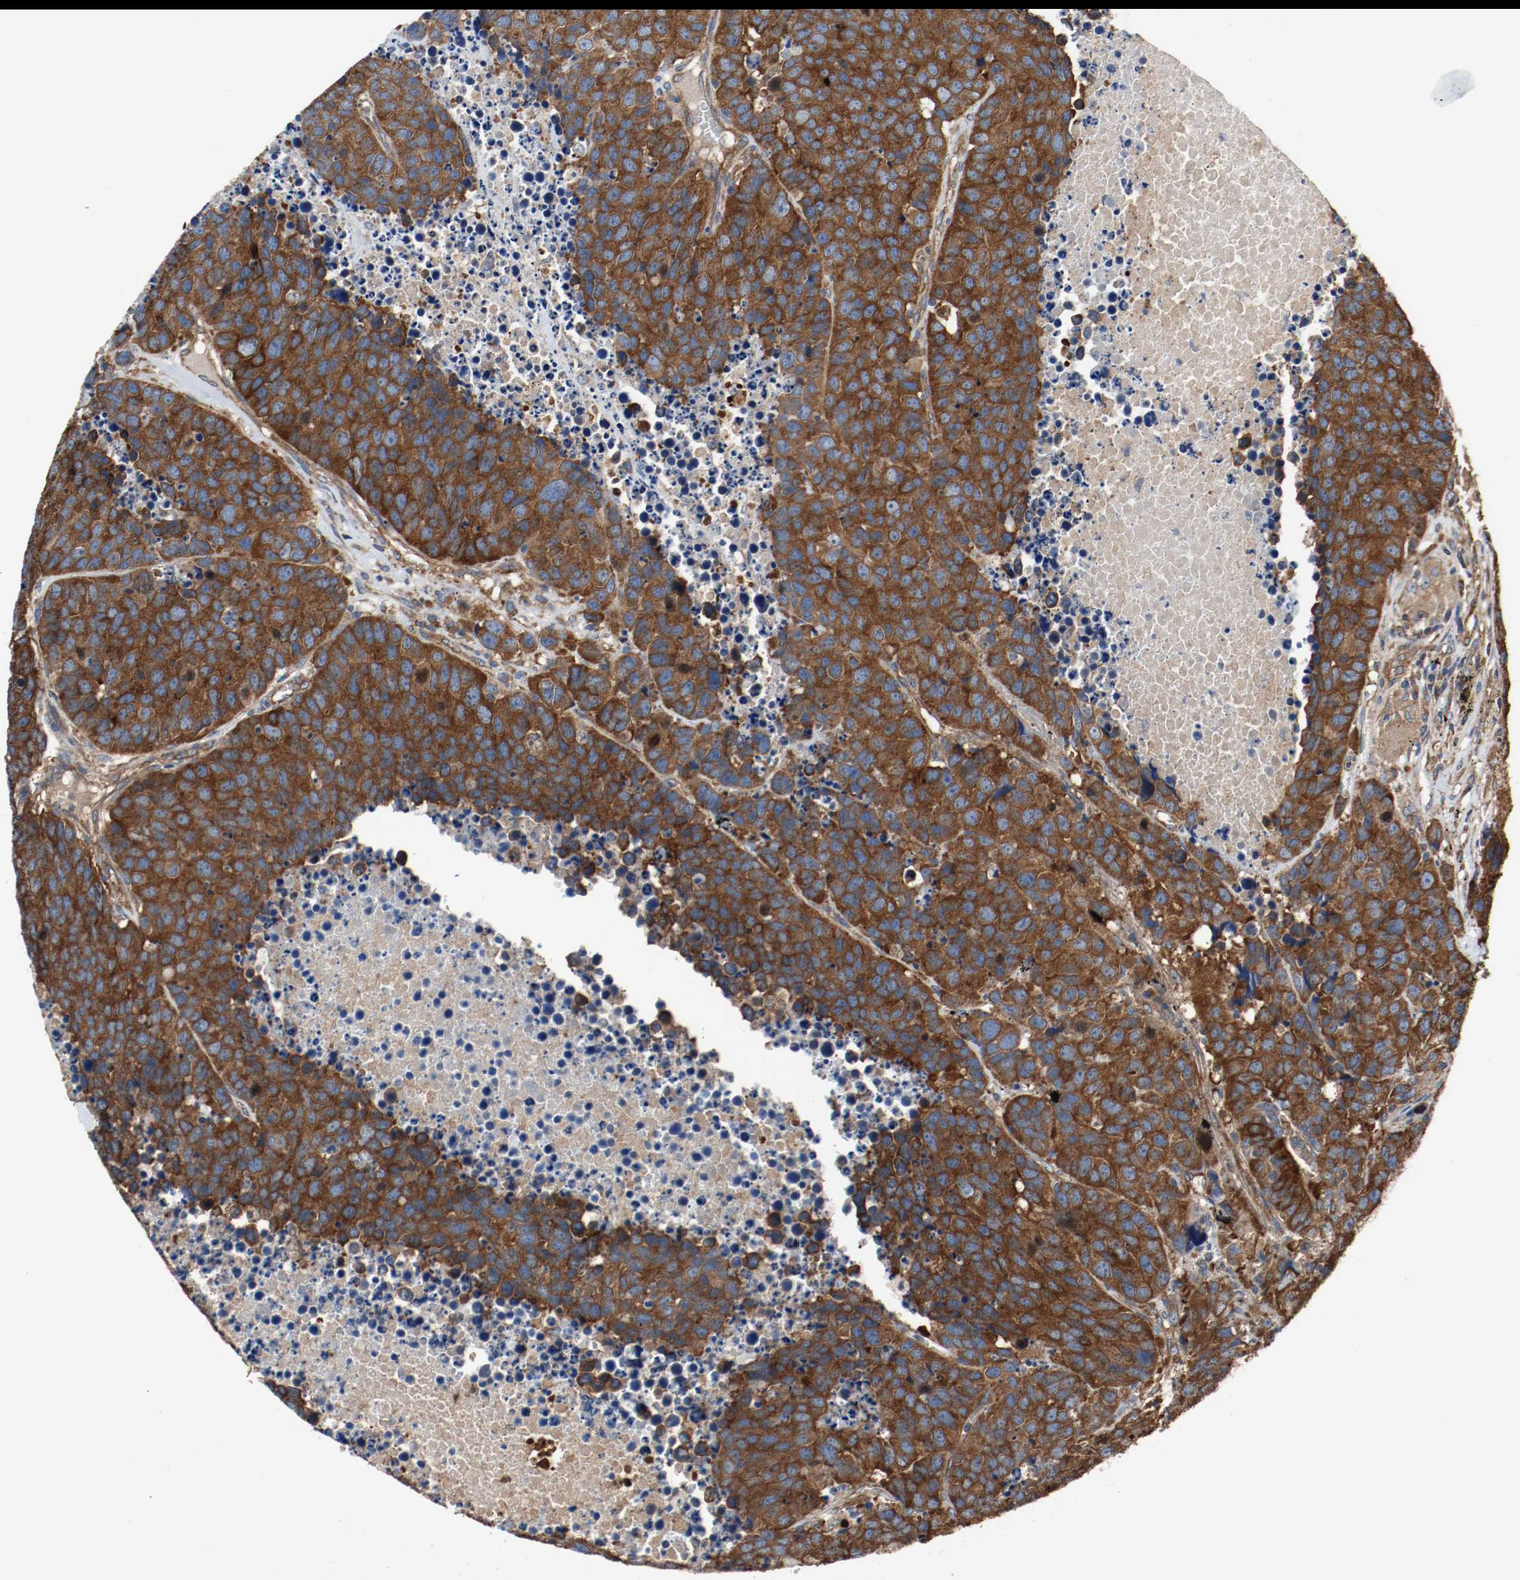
{"staining": {"intensity": "strong", "quantity": ">75%", "location": "cytoplasmic/membranous"}, "tissue": "carcinoid", "cell_type": "Tumor cells", "image_type": "cancer", "snomed": [{"axis": "morphology", "description": "Carcinoid, malignant, NOS"}, {"axis": "topography", "description": "Lung"}], "caption": "Human malignant carcinoid stained with a brown dye exhibits strong cytoplasmic/membranous positive positivity in about >75% of tumor cells.", "gene": "TUBA3D", "patient": {"sex": "male", "age": 60}}